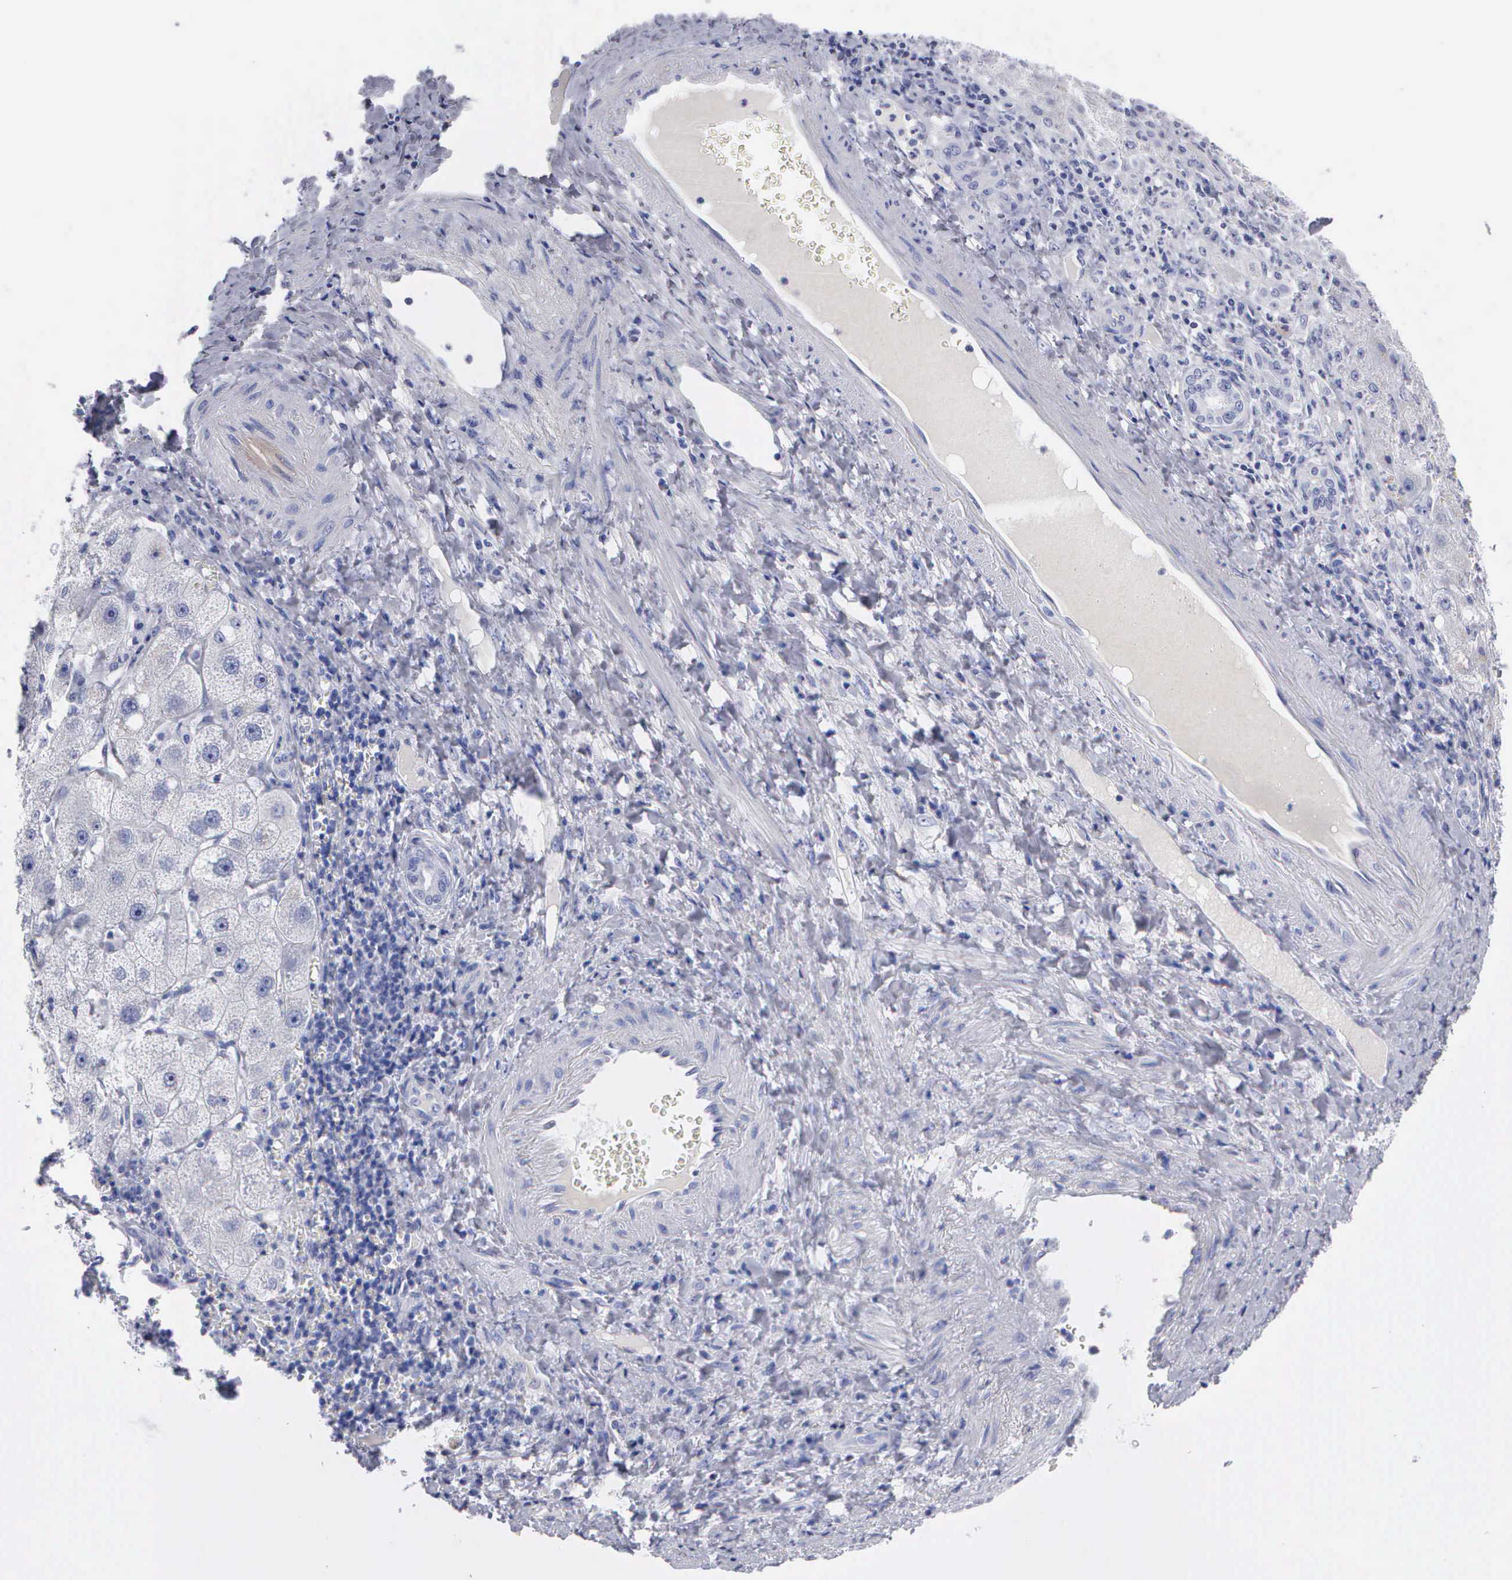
{"staining": {"intensity": "negative", "quantity": "none", "location": "none"}, "tissue": "liver cancer", "cell_type": "Tumor cells", "image_type": "cancer", "snomed": [{"axis": "morphology", "description": "Cholangiocarcinoma"}, {"axis": "topography", "description": "Liver"}], "caption": "DAB immunohistochemical staining of human liver cancer demonstrates no significant expression in tumor cells. Brightfield microscopy of IHC stained with DAB (brown) and hematoxylin (blue), captured at high magnification.", "gene": "CYP19A1", "patient": {"sex": "female", "age": 79}}